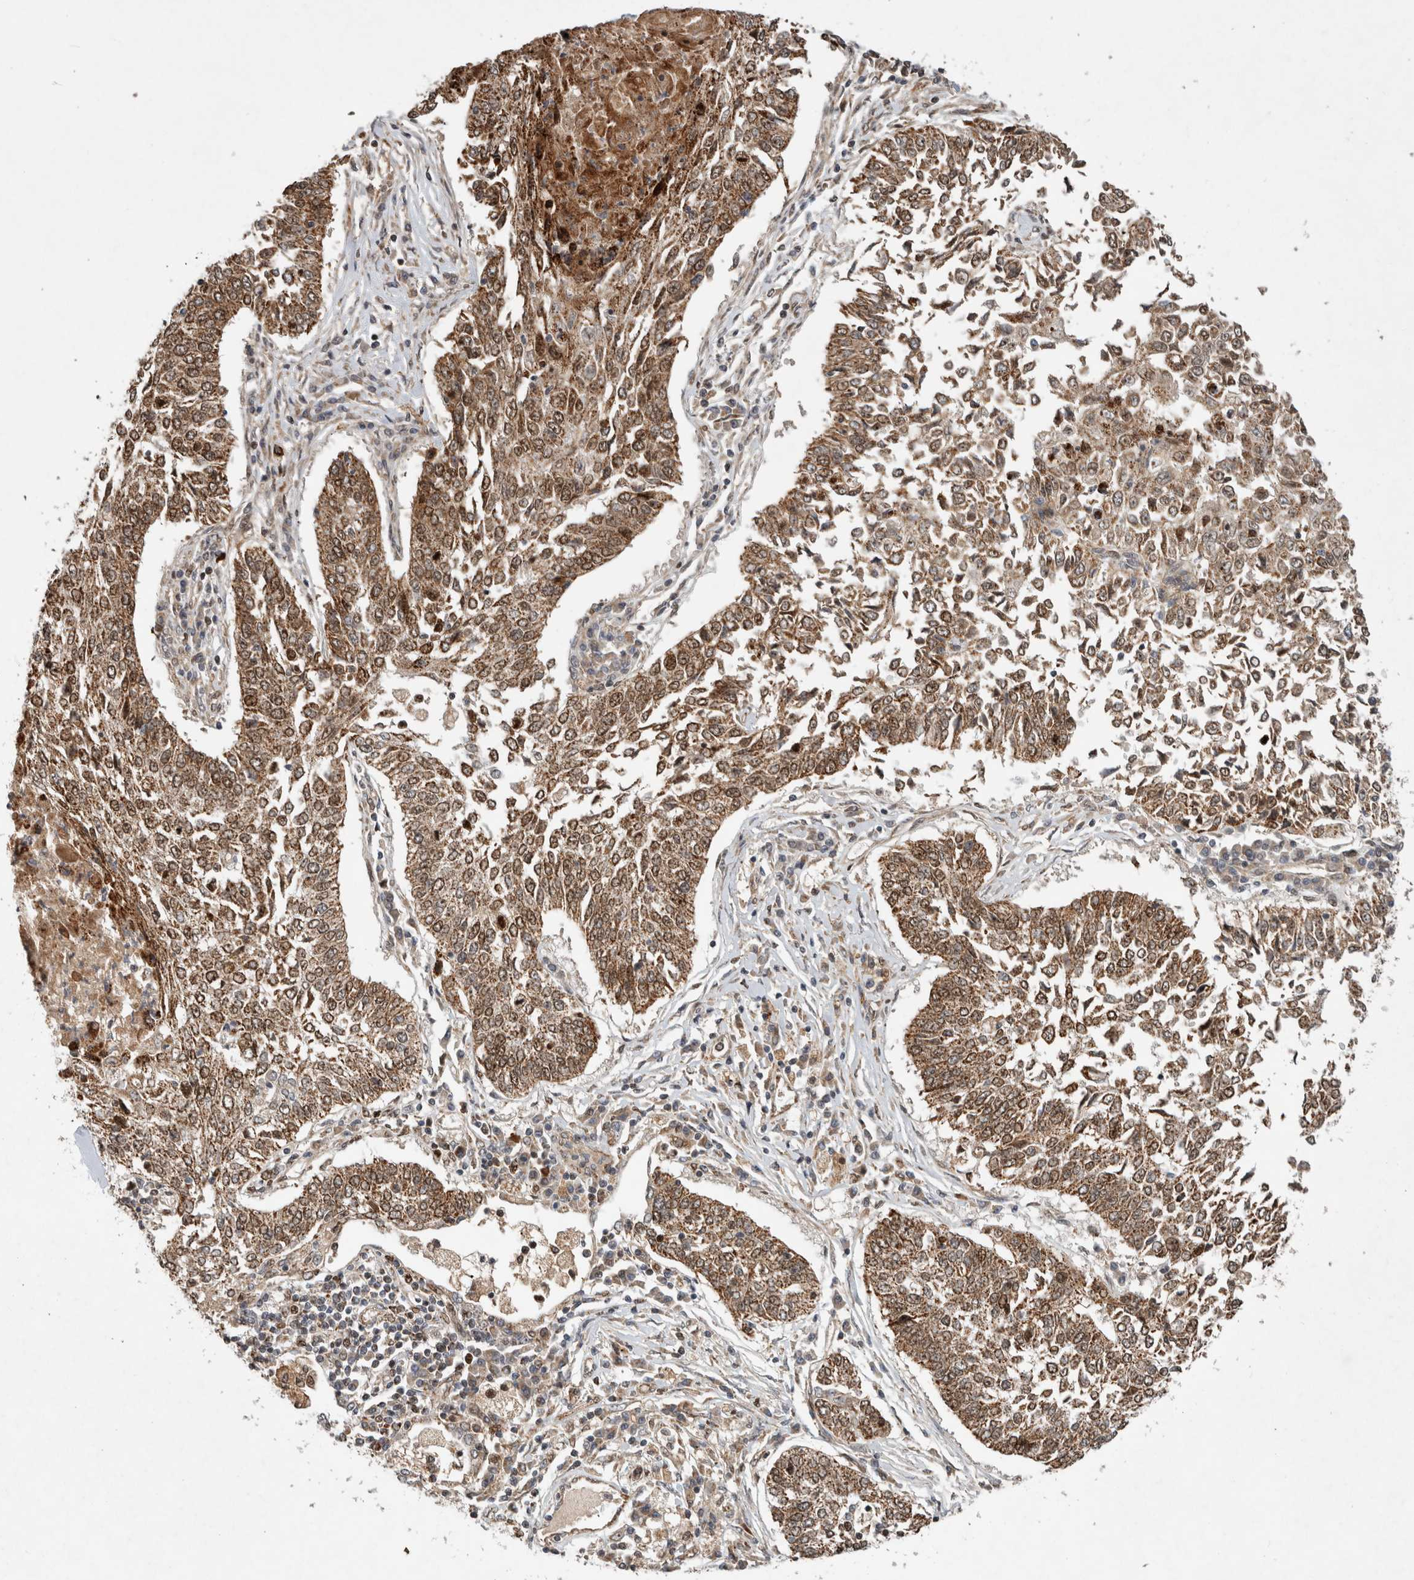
{"staining": {"intensity": "moderate", "quantity": ">75%", "location": "cytoplasmic/membranous,nuclear"}, "tissue": "lung cancer", "cell_type": "Tumor cells", "image_type": "cancer", "snomed": [{"axis": "morphology", "description": "Normal tissue, NOS"}, {"axis": "morphology", "description": "Squamous cell carcinoma, NOS"}, {"axis": "topography", "description": "Cartilage tissue"}, {"axis": "topography", "description": "Lung"}, {"axis": "topography", "description": "Peripheral nerve tissue"}], "caption": "The micrograph displays a brown stain indicating the presence of a protein in the cytoplasmic/membranous and nuclear of tumor cells in lung cancer.", "gene": "INSRR", "patient": {"sex": "female", "age": 49}}